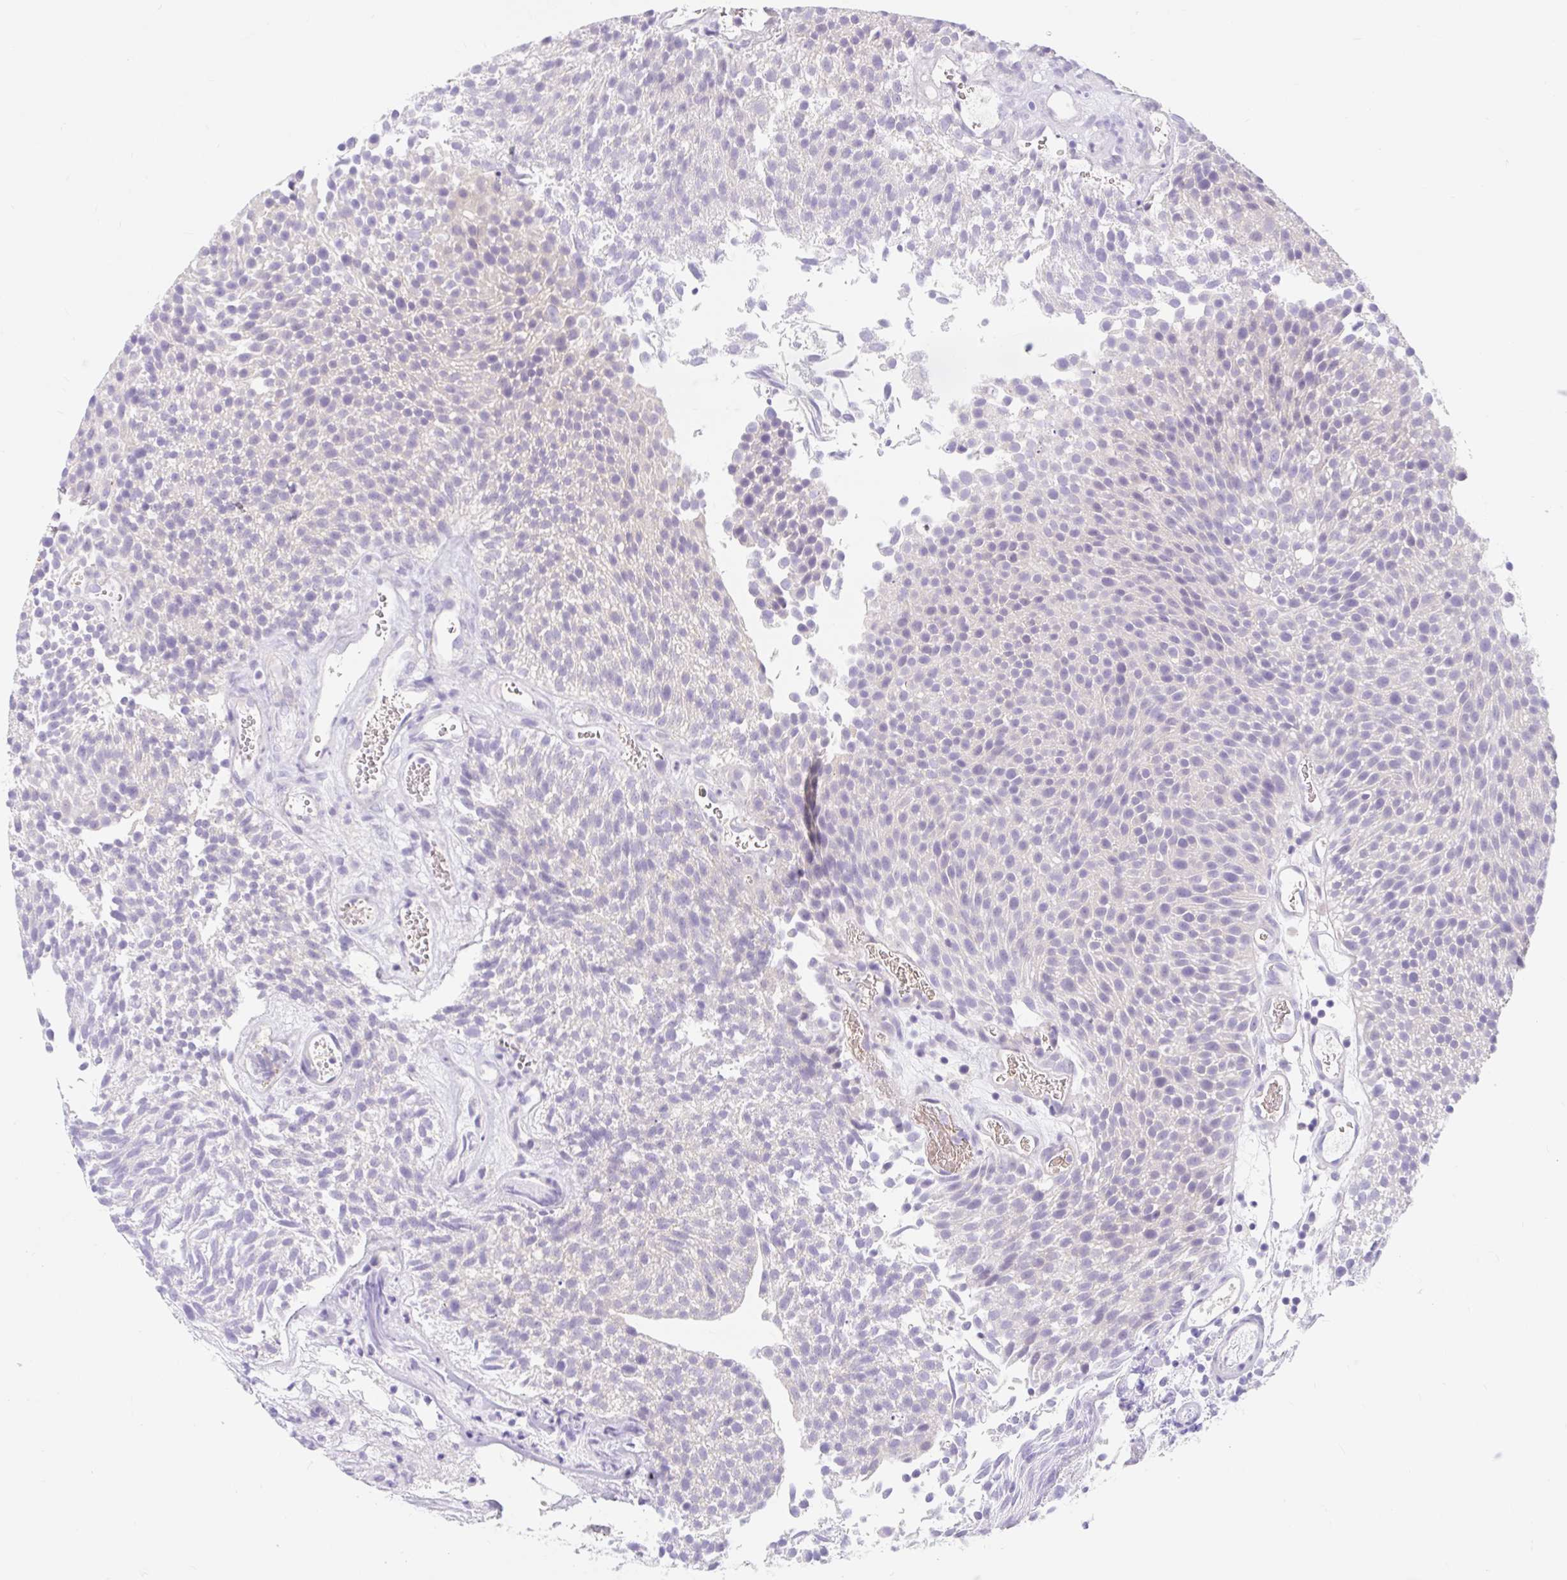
{"staining": {"intensity": "negative", "quantity": "none", "location": "none"}, "tissue": "urothelial cancer", "cell_type": "Tumor cells", "image_type": "cancer", "snomed": [{"axis": "morphology", "description": "Urothelial carcinoma, Low grade"}, {"axis": "topography", "description": "Urinary bladder"}], "caption": "Immunohistochemical staining of low-grade urothelial carcinoma exhibits no significant expression in tumor cells.", "gene": "SLC28A1", "patient": {"sex": "female", "age": 79}}